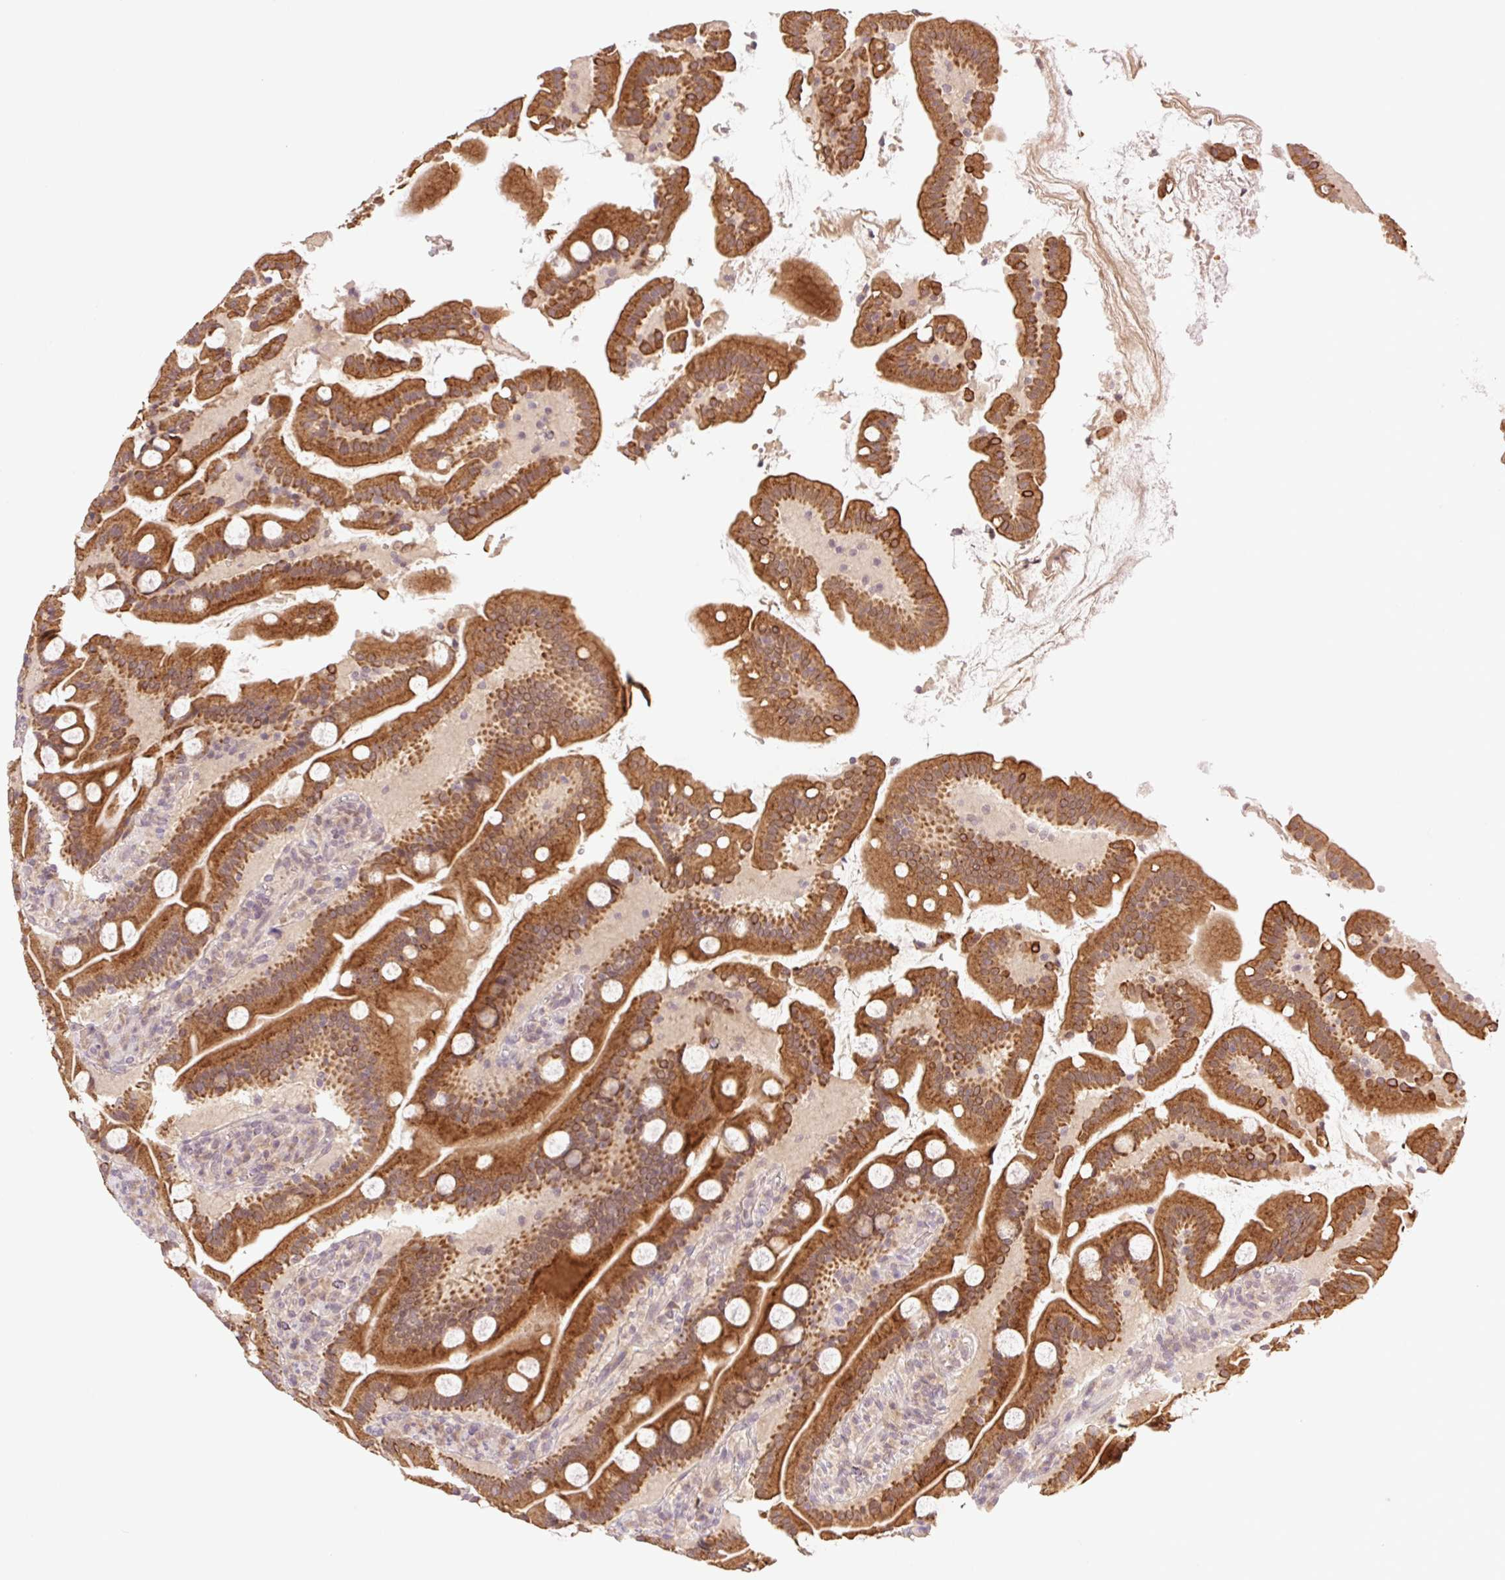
{"staining": {"intensity": "strong", "quantity": ">75%", "location": "cytoplasmic/membranous"}, "tissue": "duodenum", "cell_type": "Glandular cells", "image_type": "normal", "snomed": [{"axis": "morphology", "description": "Normal tissue, NOS"}, {"axis": "topography", "description": "Duodenum"}], "caption": "Strong cytoplasmic/membranous protein staining is appreciated in about >75% of glandular cells in duodenum. The staining was performed using DAB to visualize the protein expression in brown, while the nuclei were stained in blue with hematoxylin (Magnification: 20x).", "gene": "YJU2B", "patient": {"sex": "male", "age": 55}}